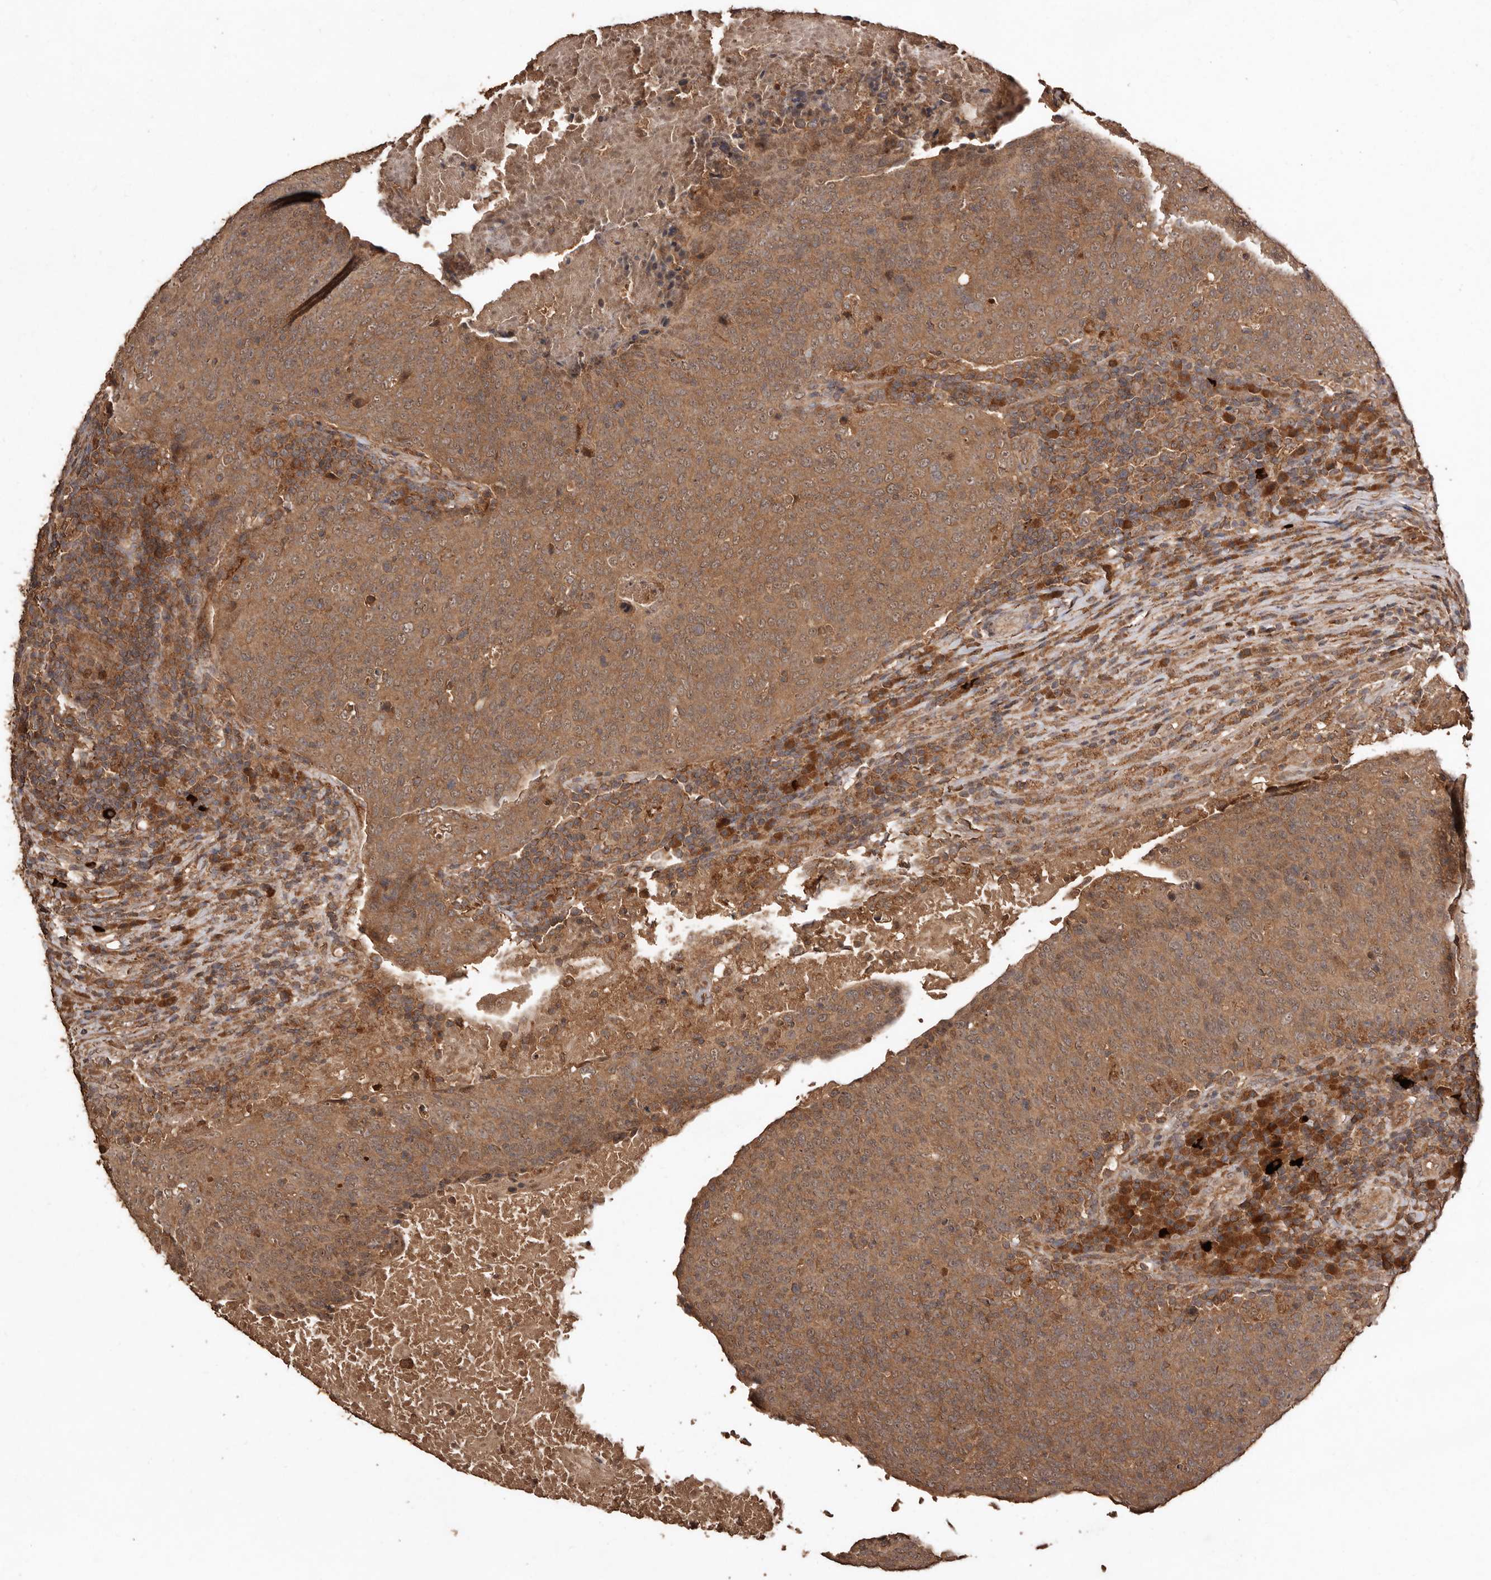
{"staining": {"intensity": "moderate", "quantity": ">75%", "location": "cytoplasmic/membranous"}, "tissue": "head and neck cancer", "cell_type": "Tumor cells", "image_type": "cancer", "snomed": [{"axis": "morphology", "description": "Squamous cell carcinoma, NOS"}, {"axis": "morphology", "description": "Squamous cell carcinoma, metastatic, NOS"}, {"axis": "topography", "description": "Lymph node"}, {"axis": "topography", "description": "Head-Neck"}], "caption": "High-power microscopy captured an IHC photomicrograph of head and neck cancer, revealing moderate cytoplasmic/membranous staining in approximately >75% of tumor cells.", "gene": "RWDD1", "patient": {"sex": "male", "age": 62}}